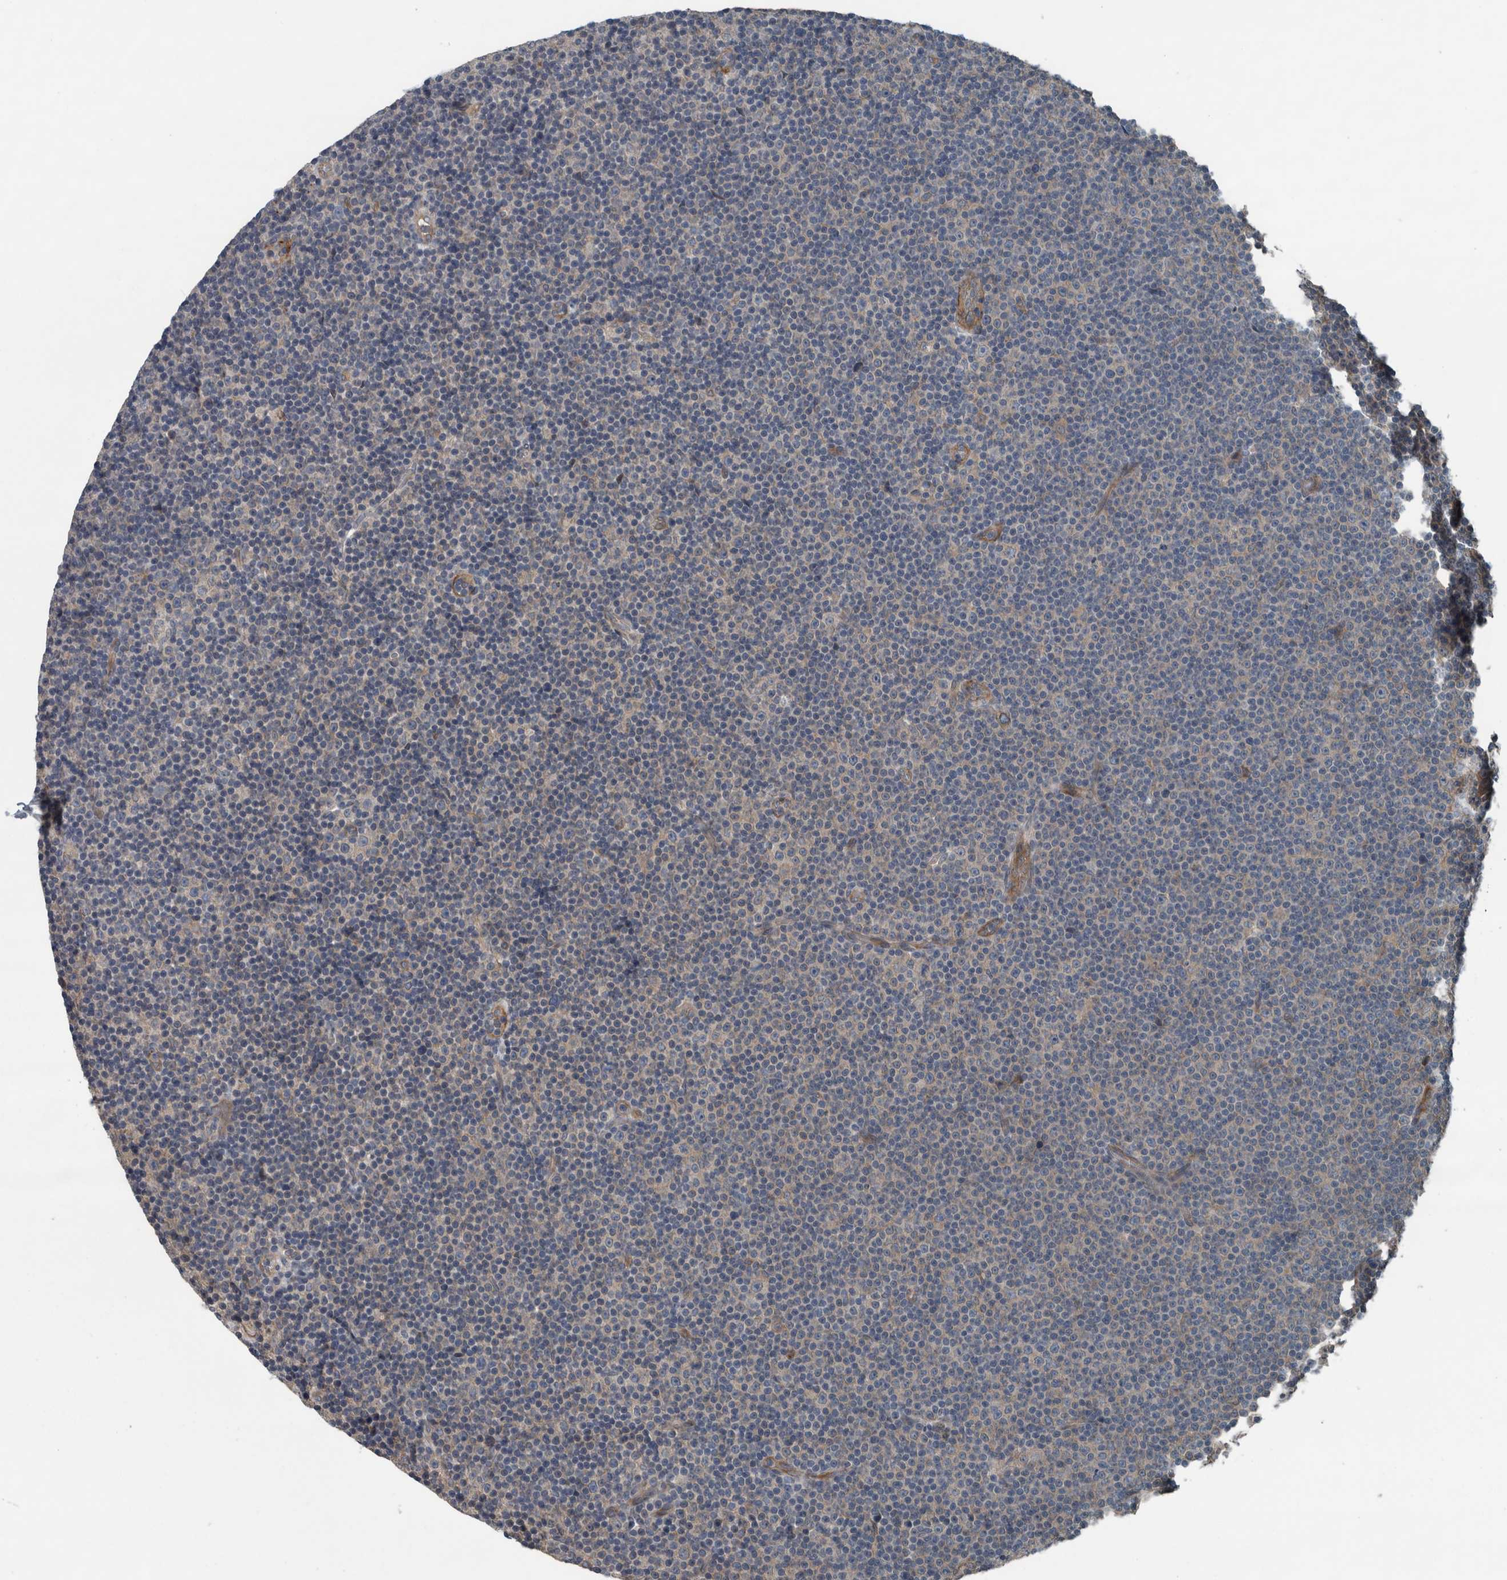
{"staining": {"intensity": "negative", "quantity": "none", "location": "none"}, "tissue": "lymphoma", "cell_type": "Tumor cells", "image_type": "cancer", "snomed": [{"axis": "morphology", "description": "Malignant lymphoma, non-Hodgkin's type, Low grade"}, {"axis": "topography", "description": "Lymph node"}], "caption": "Immunohistochemical staining of human malignant lymphoma, non-Hodgkin's type (low-grade) reveals no significant positivity in tumor cells.", "gene": "EXOC8", "patient": {"sex": "female", "age": 67}}